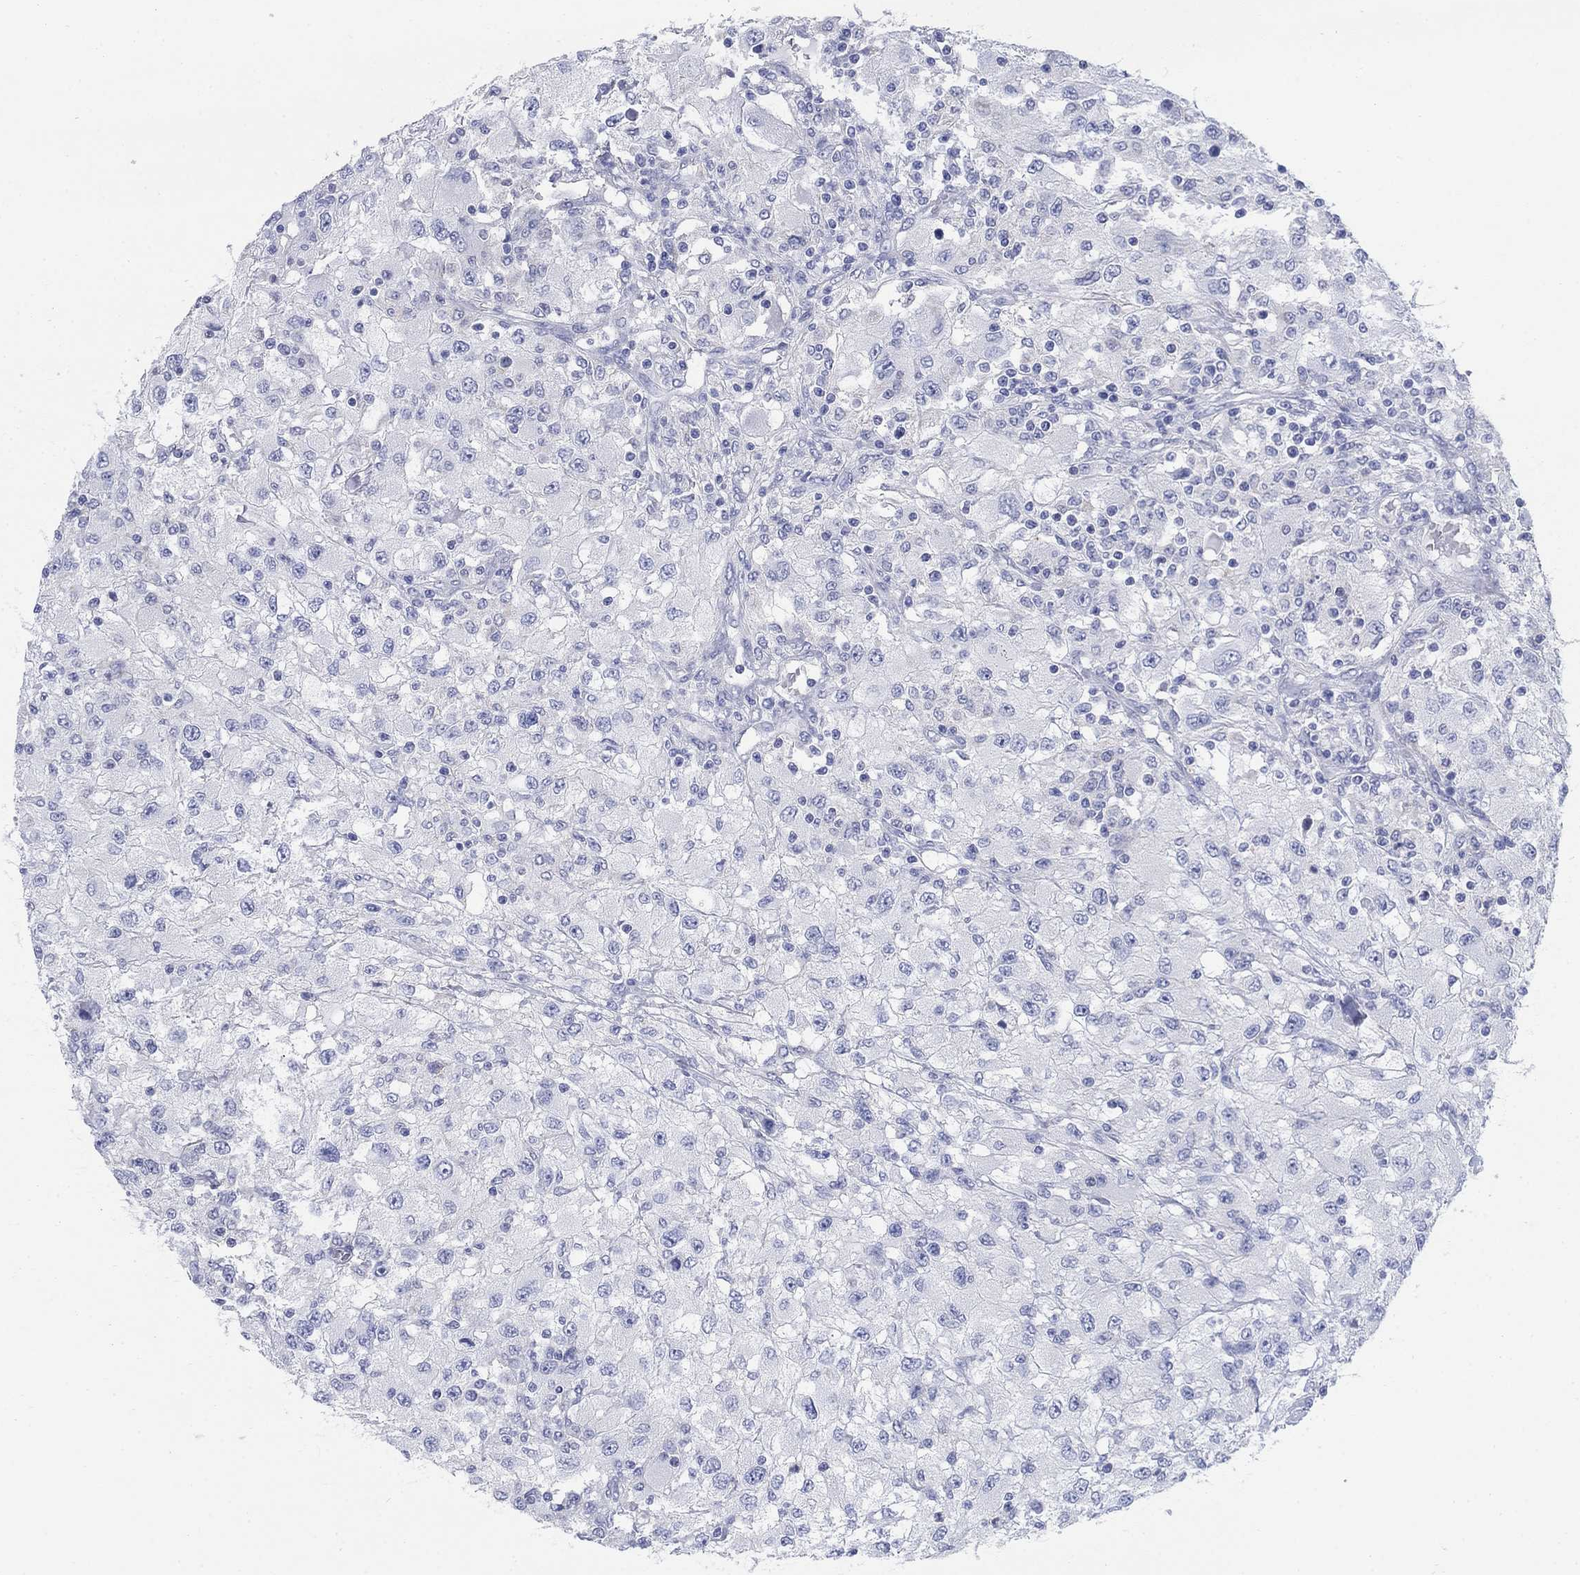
{"staining": {"intensity": "negative", "quantity": "none", "location": "none"}, "tissue": "renal cancer", "cell_type": "Tumor cells", "image_type": "cancer", "snomed": [{"axis": "morphology", "description": "Adenocarcinoma, NOS"}, {"axis": "topography", "description": "Kidney"}], "caption": "Immunohistochemistry of renal adenocarcinoma shows no expression in tumor cells.", "gene": "SCCPDH", "patient": {"sex": "female", "age": 67}}